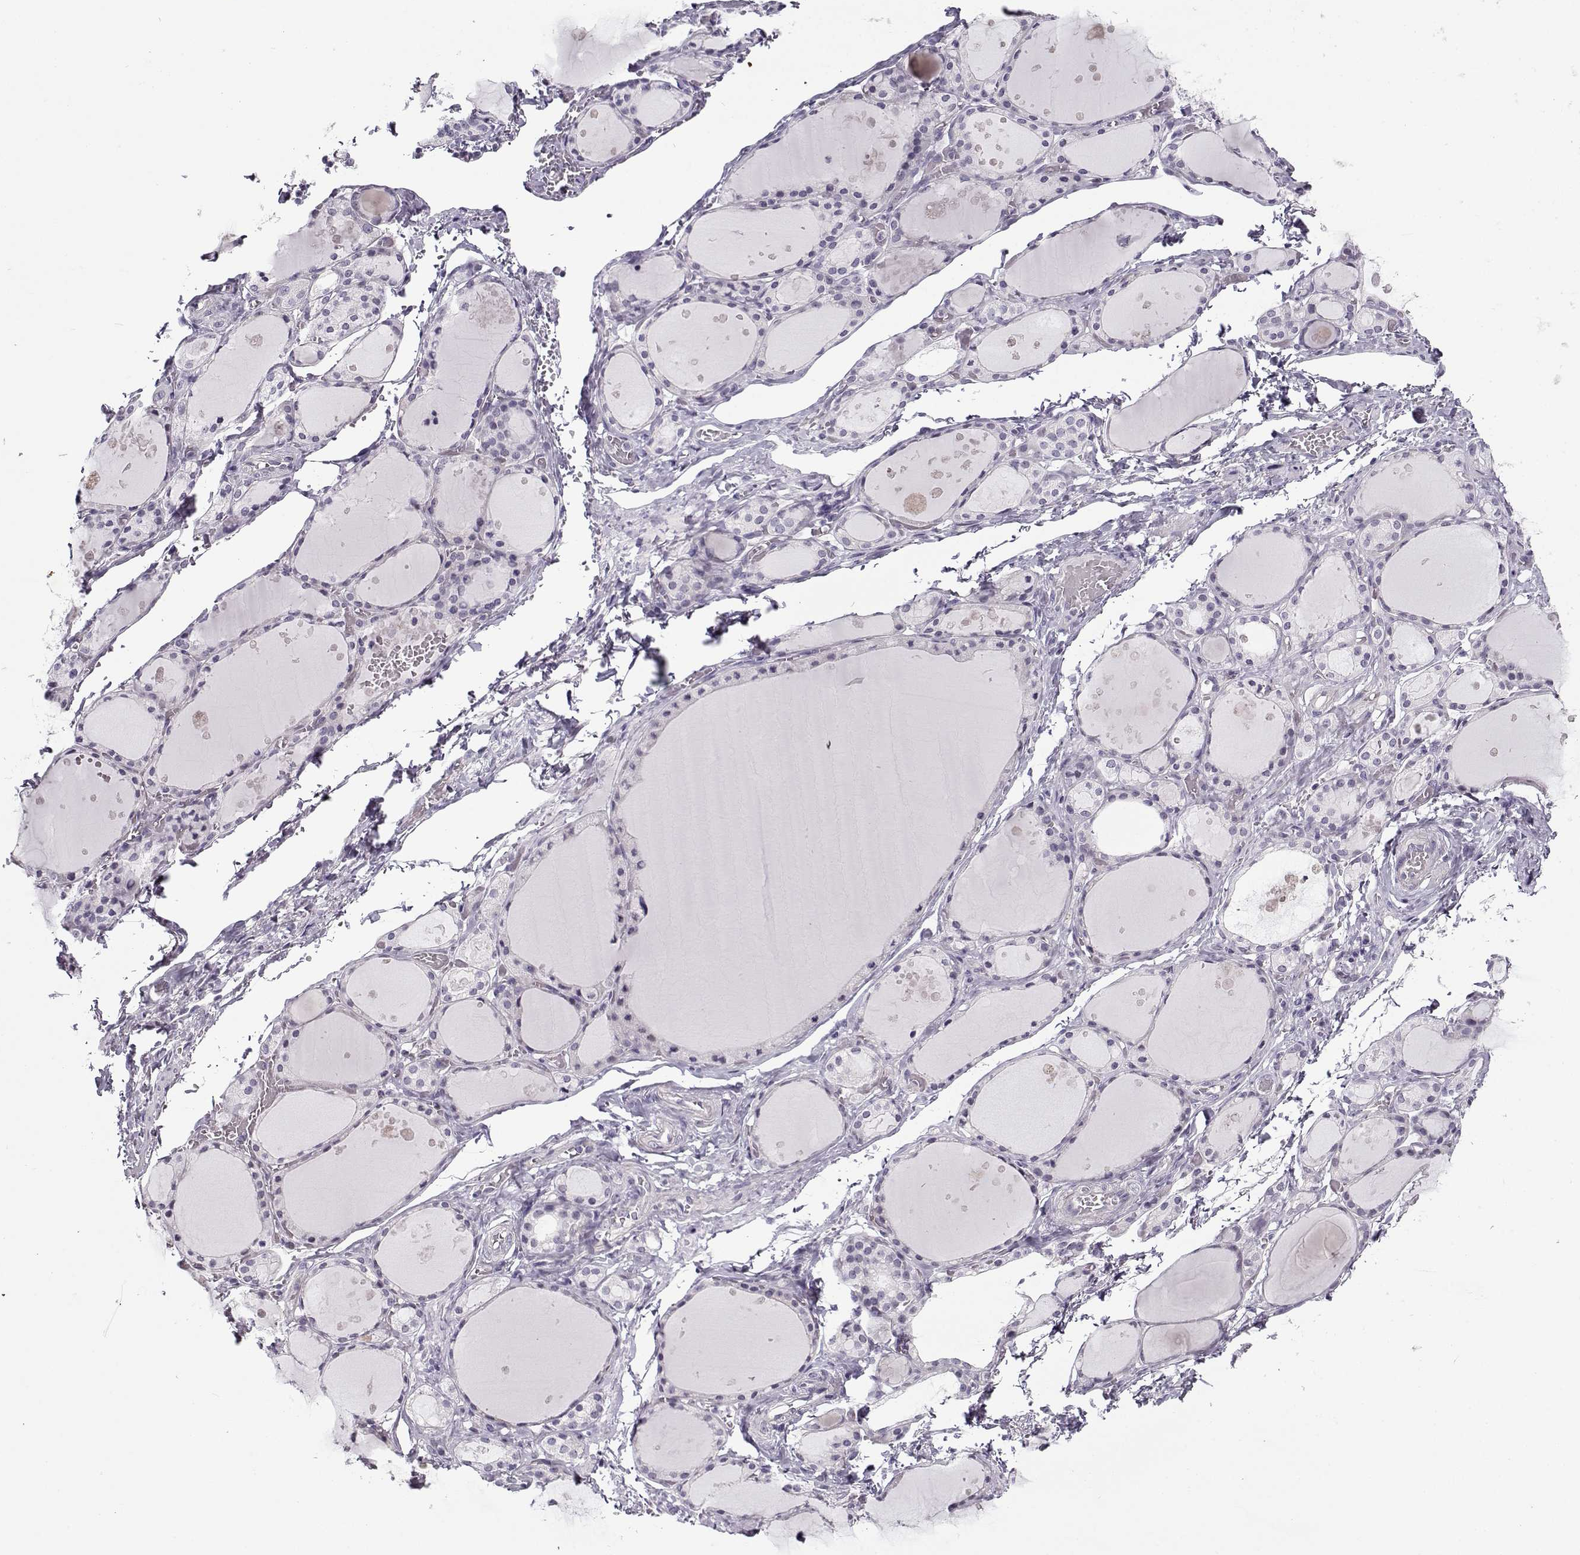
{"staining": {"intensity": "negative", "quantity": "none", "location": "none"}, "tissue": "thyroid gland", "cell_type": "Glandular cells", "image_type": "normal", "snomed": [{"axis": "morphology", "description": "Normal tissue, NOS"}, {"axis": "topography", "description": "Thyroid gland"}], "caption": "Glandular cells show no significant protein staining in benign thyroid gland. (DAB (3,3'-diaminobenzidine) immunohistochemistry (IHC), high magnification).", "gene": "TEX55", "patient": {"sex": "male", "age": 68}}